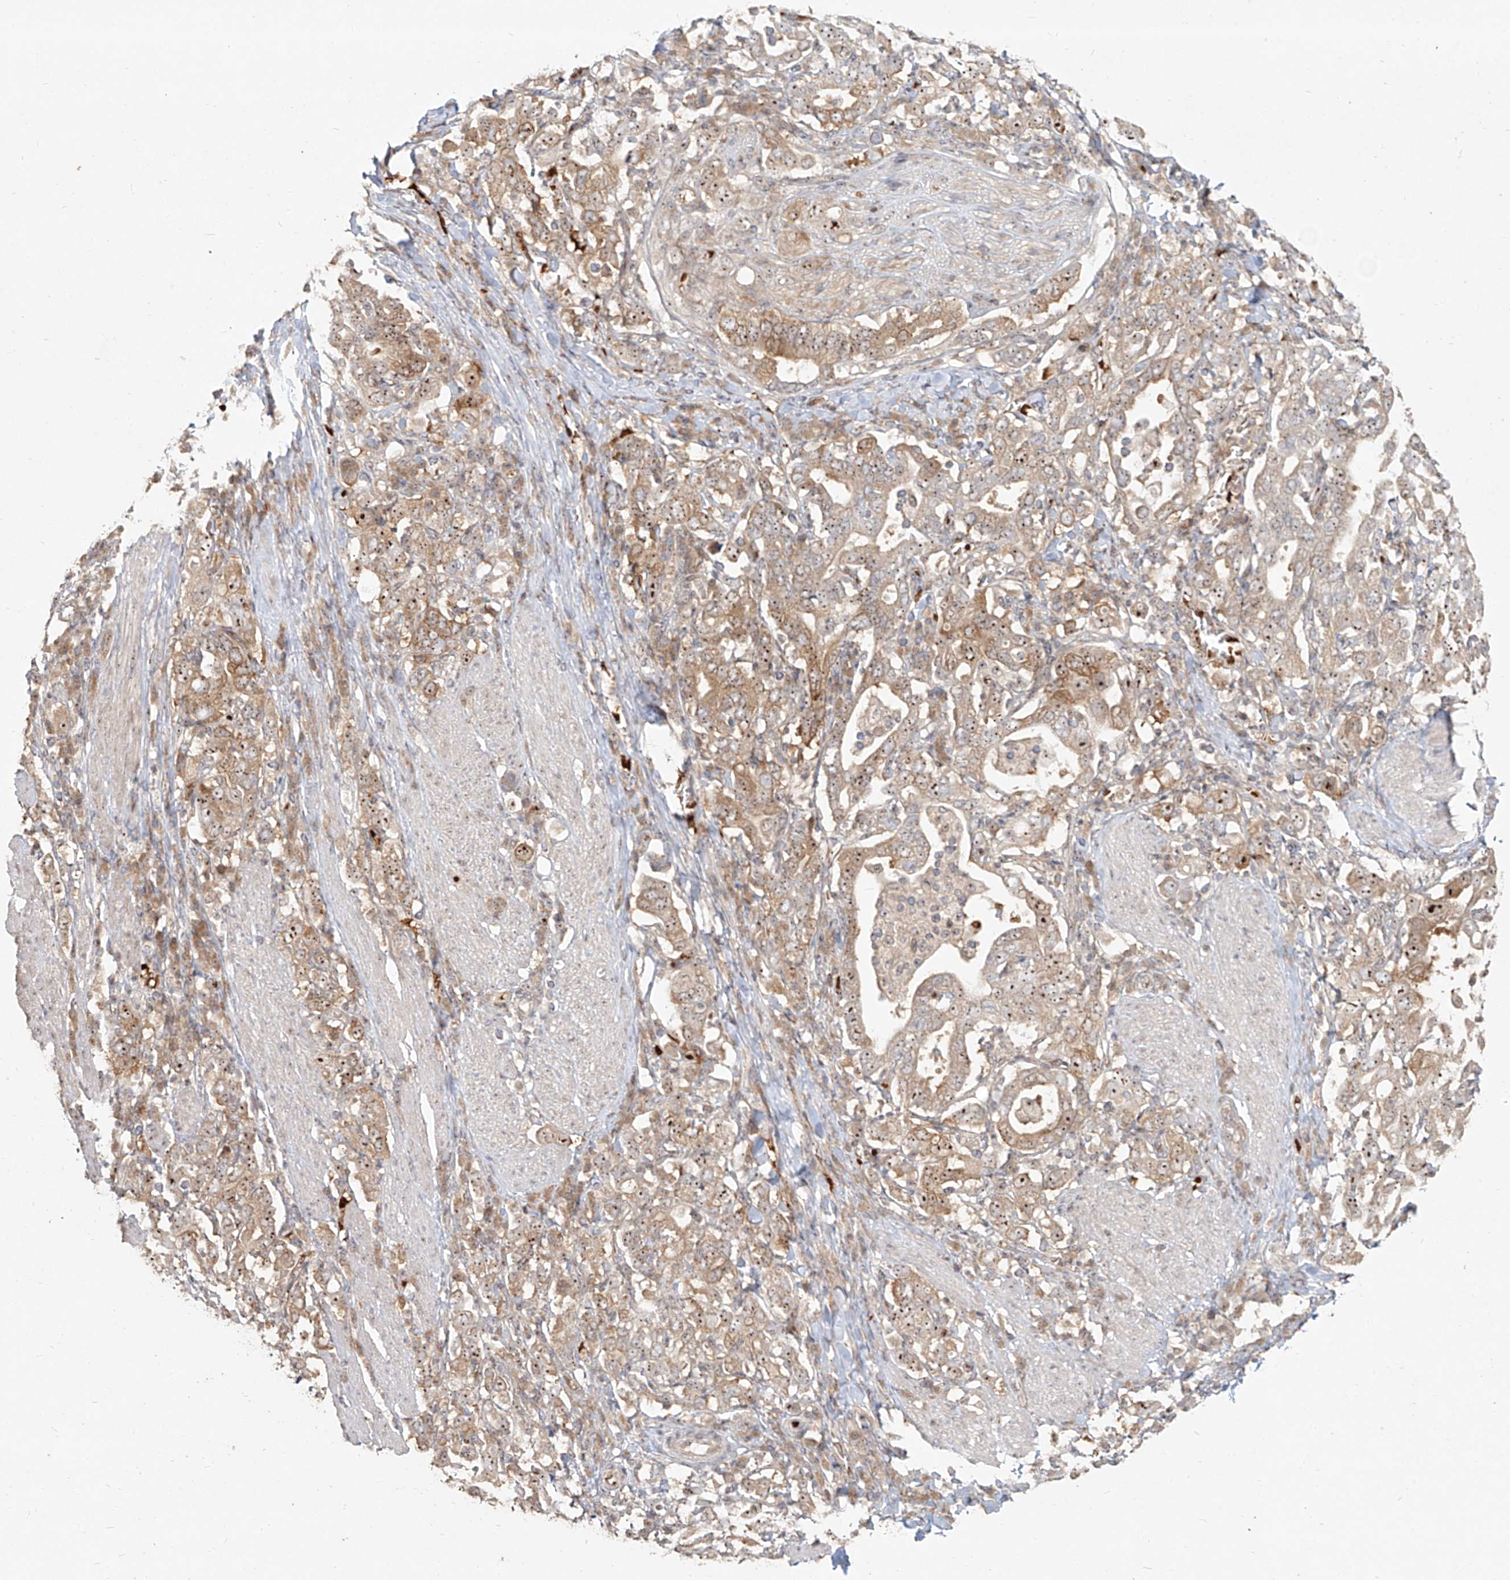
{"staining": {"intensity": "moderate", "quantity": ">75%", "location": "cytoplasmic/membranous,nuclear"}, "tissue": "stomach cancer", "cell_type": "Tumor cells", "image_type": "cancer", "snomed": [{"axis": "morphology", "description": "Adenocarcinoma, NOS"}, {"axis": "topography", "description": "Stomach, upper"}], "caption": "IHC image of neoplastic tissue: human stomach cancer stained using IHC demonstrates medium levels of moderate protein expression localized specifically in the cytoplasmic/membranous and nuclear of tumor cells, appearing as a cytoplasmic/membranous and nuclear brown color.", "gene": "BYSL", "patient": {"sex": "male", "age": 62}}